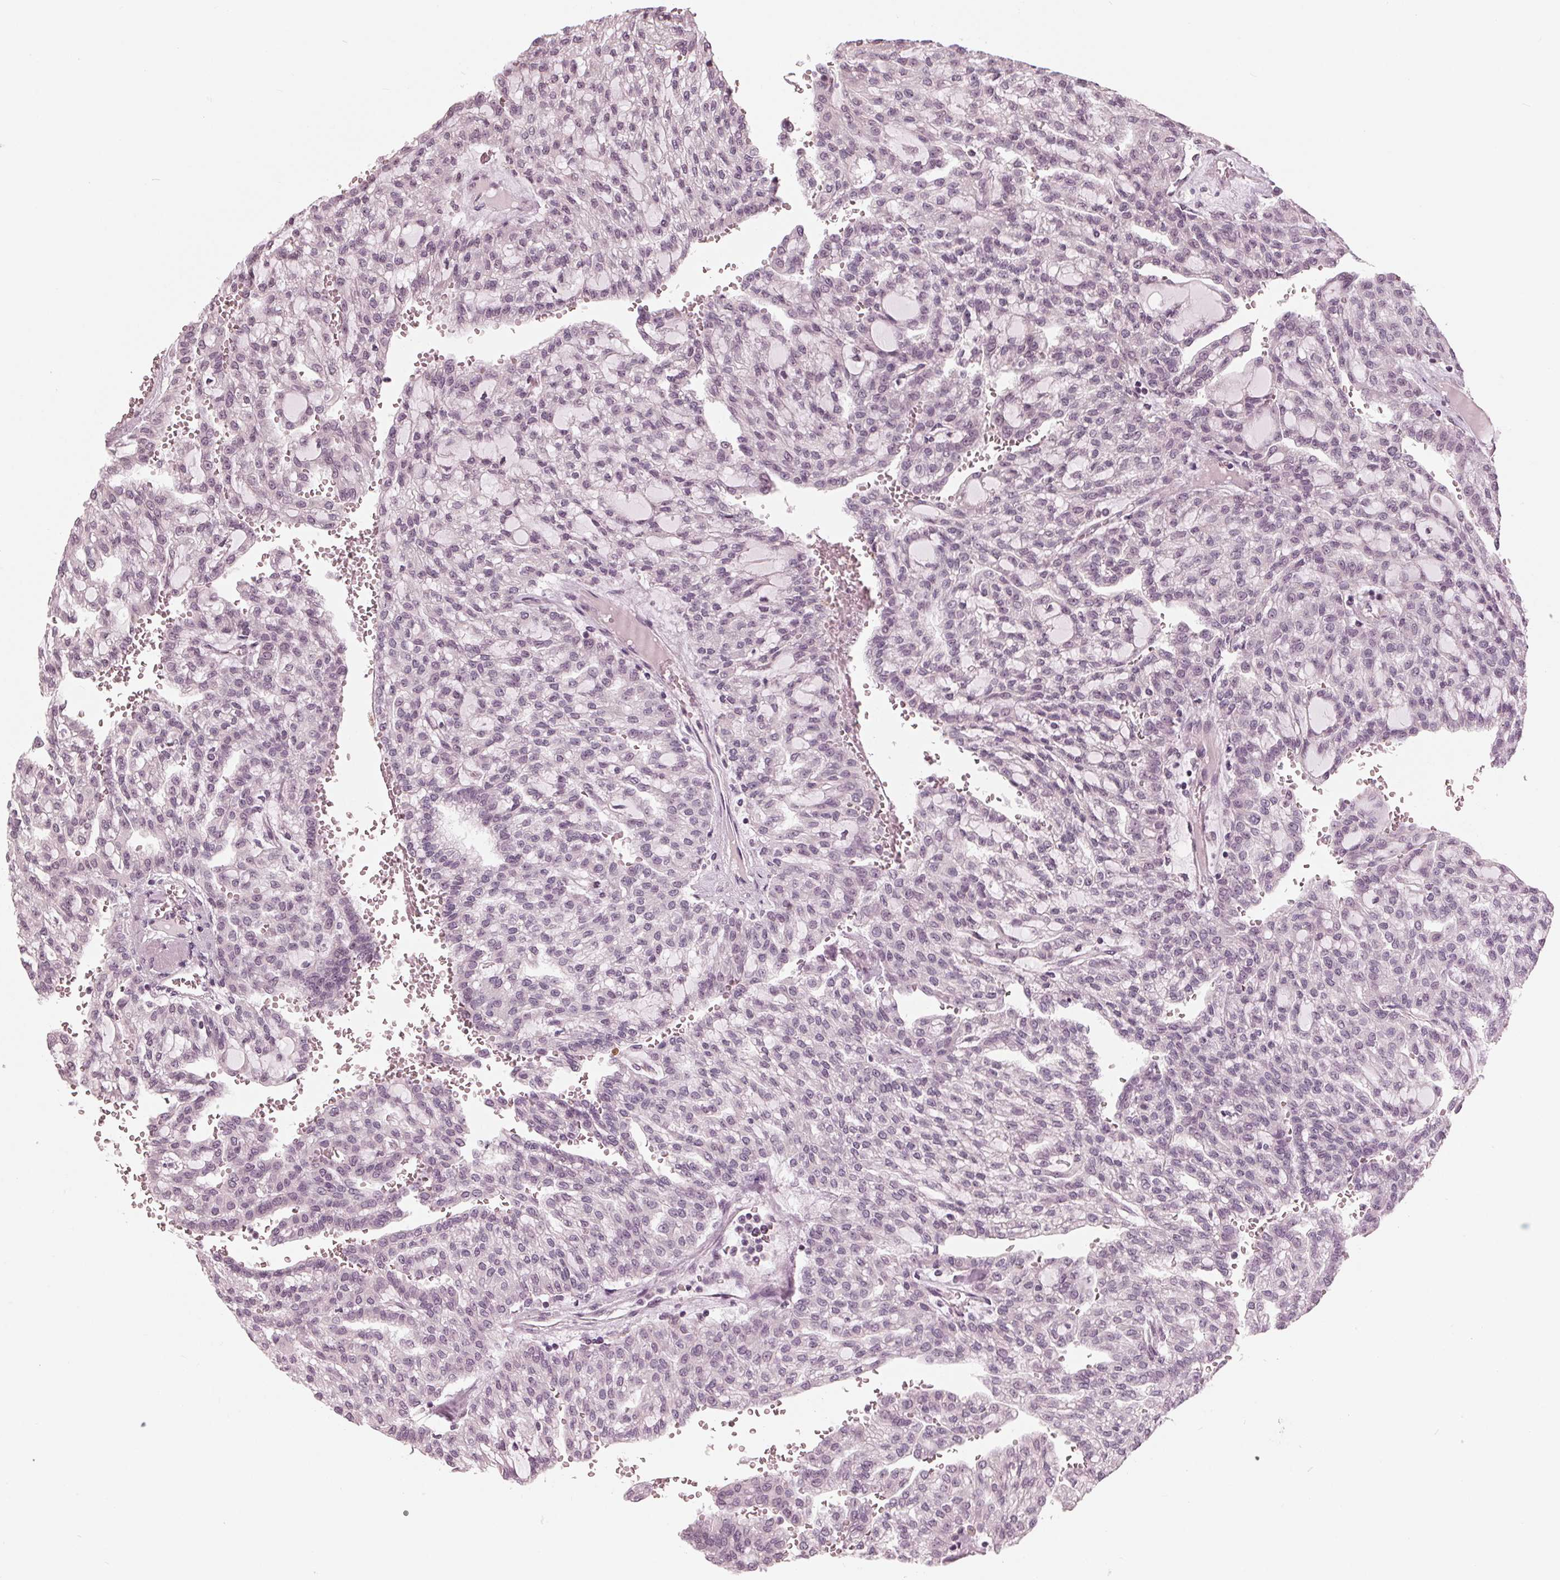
{"staining": {"intensity": "weak", "quantity": "<25%", "location": "nuclear"}, "tissue": "renal cancer", "cell_type": "Tumor cells", "image_type": "cancer", "snomed": [{"axis": "morphology", "description": "Adenocarcinoma, NOS"}, {"axis": "topography", "description": "Kidney"}], "caption": "DAB (3,3'-diaminobenzidine) immunohistochemical staining of human renal cancer (adenocarcinoma) reveals no significant positivity in tumor cells. (Stains: DAB immunohistochemistry with hematoxylin counter stain, Microscopy: brightfield microscopy at high magnification).", "gene": "SLX4", "patient": {"sex": "male", "age": 63}}